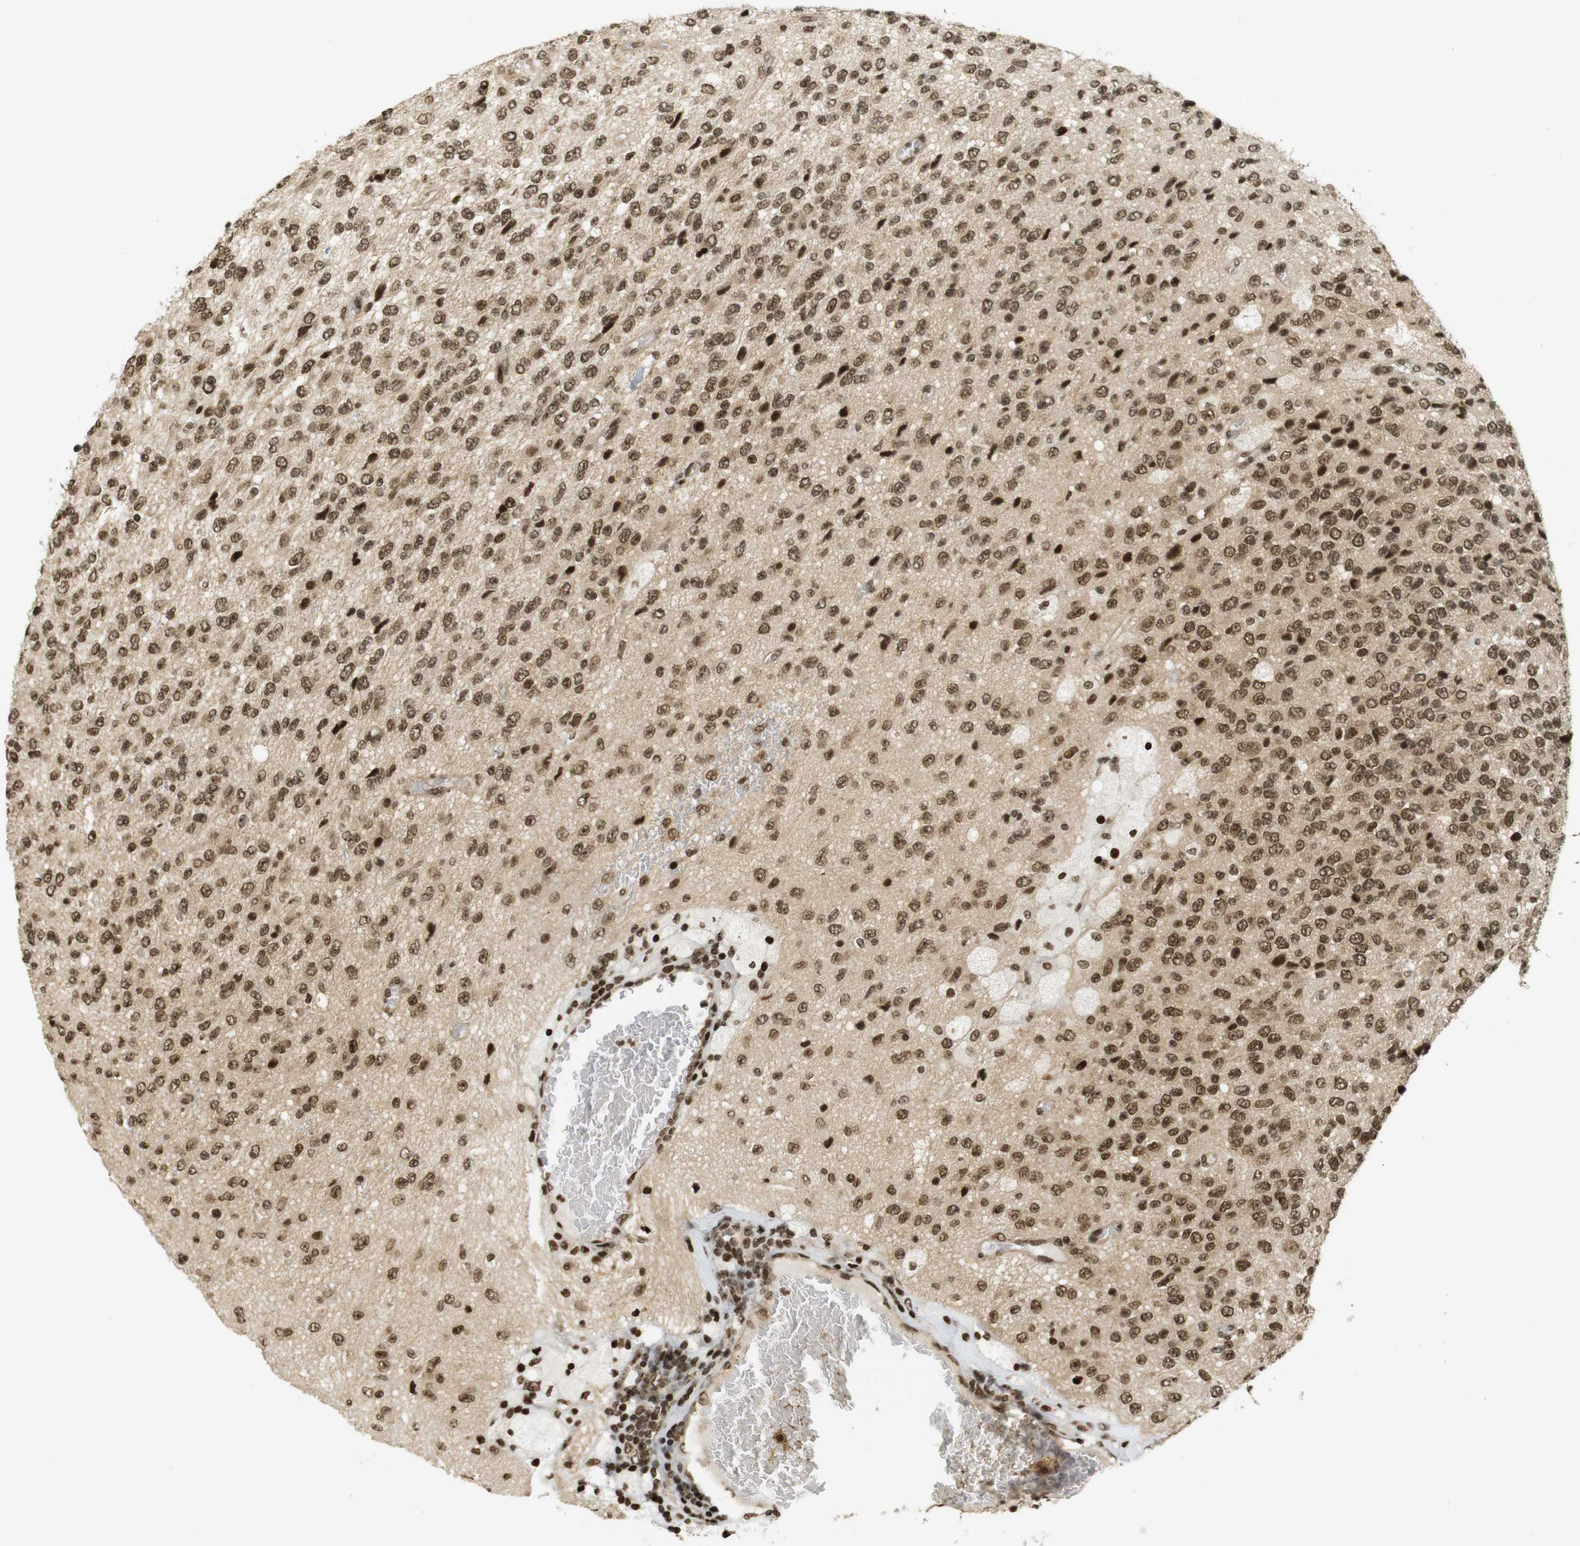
{"staining": {"intensity": "strong", "quantity": ">75%", "location": "cytoplasmic/membranous,nuclear"}, "tissue": "glioma", "cell_type": "Tumor cells", "image_type": "cancer", "snomed": [{"axis": "morphology", "description": "Glioma, malignant, High grade"}, {"axis": "topography", "description": "pancreas cauda"}], "caption": "Malignant glioma (high-grade) was stained to show a protein in brown. There is high levels of strong cytoplasmic/membranous and nuclear positivity in about >75% of tumor cells.", "gene": "RUVBL2", "patient": {"sex": "male", "age": 60}}